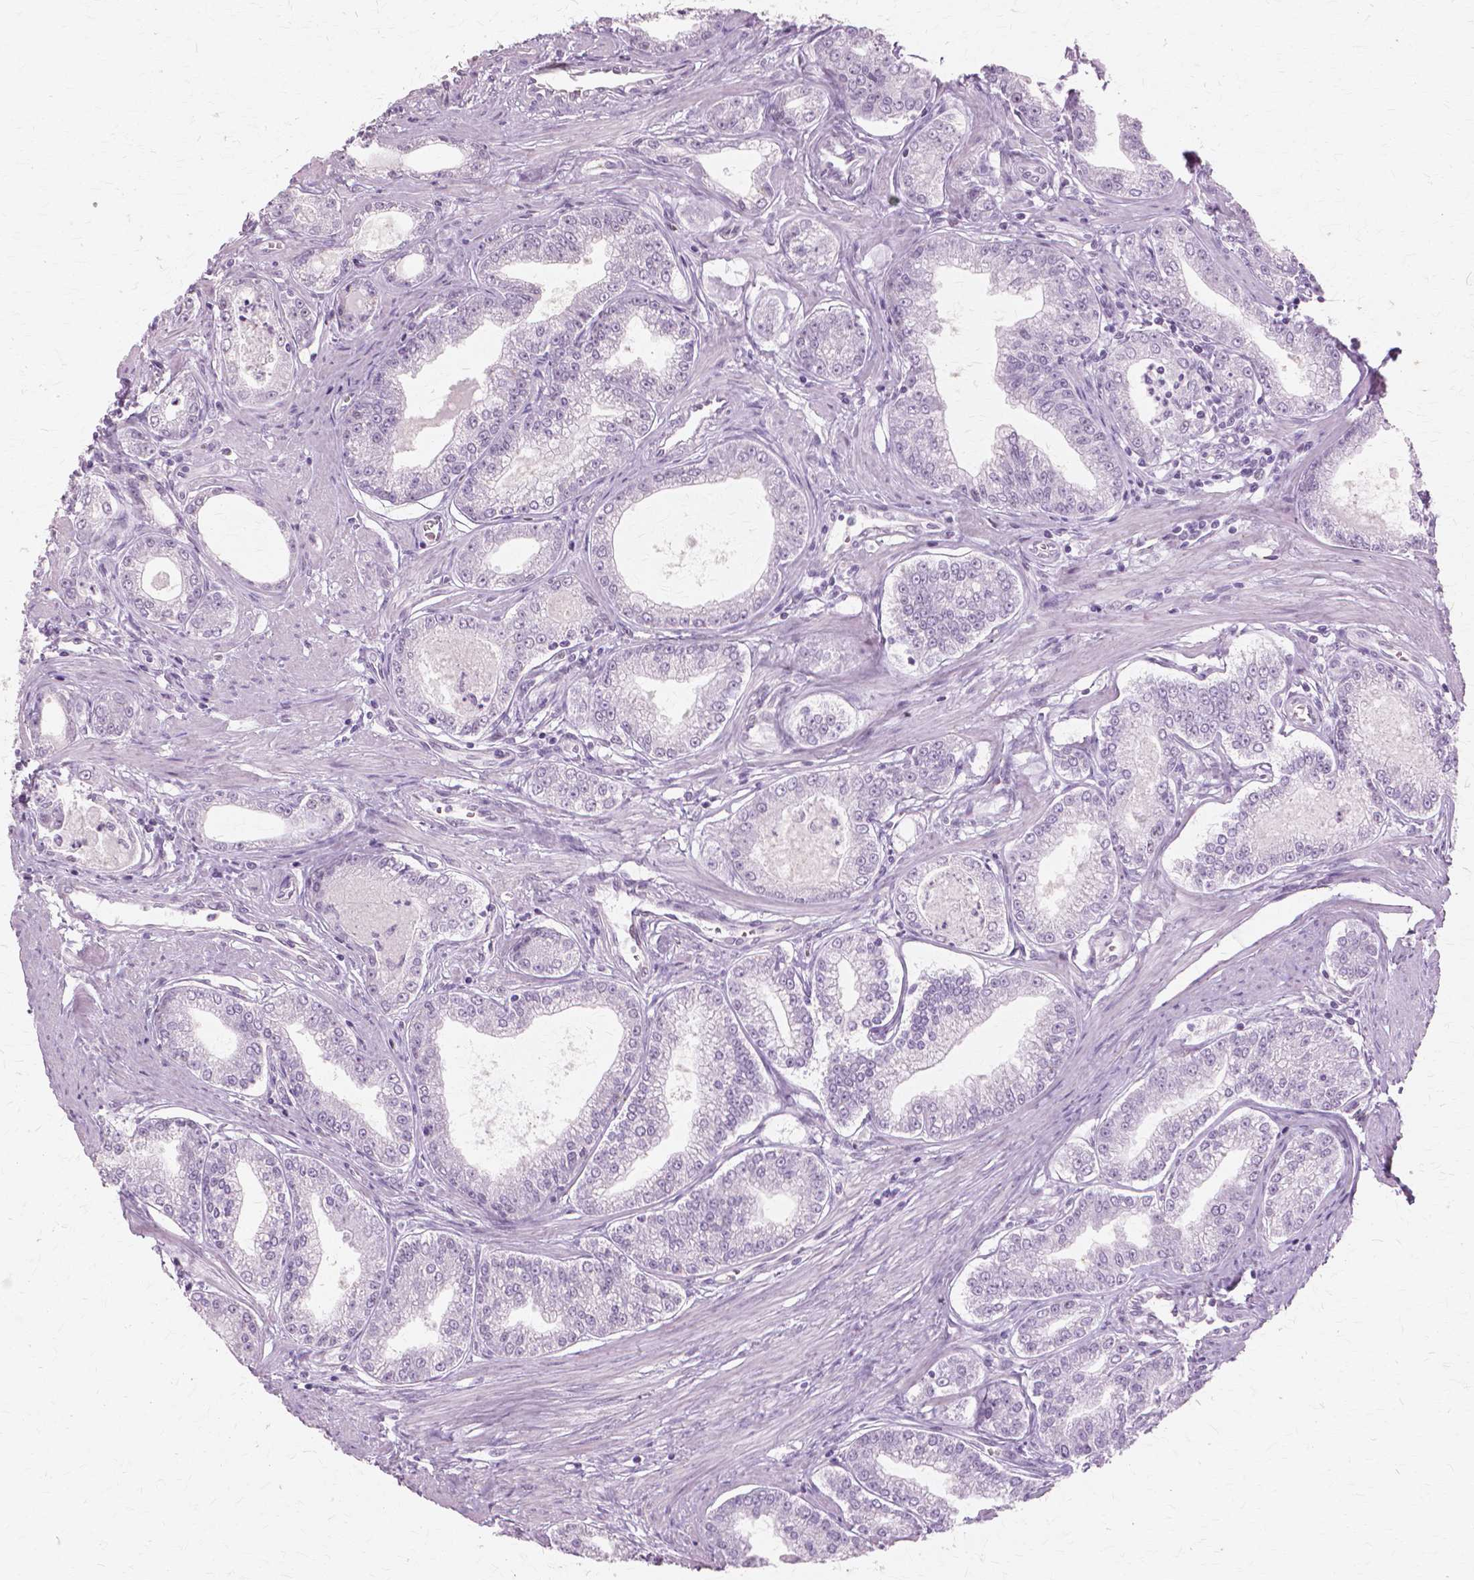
{"staining": {"intensity": "negative", "quantity": "none", "location": "none"}, "tissue": "prostate cancer", "cell_type": "Tumor cells", "image_type": "cancer", "snomed": [{"axis": "morphology", "description": "Adenocarcinoma, NOS"}, {"axis": "topography", "description": "Prostate"}], "caption": "A high-resolution micrograph shows IHC staining of prostate cancer (adenocarcinoma), which exhibits no significant staining in tumor cells.", "gene": "SFTPD", "patient": {"sex": "male", "age": 71}}